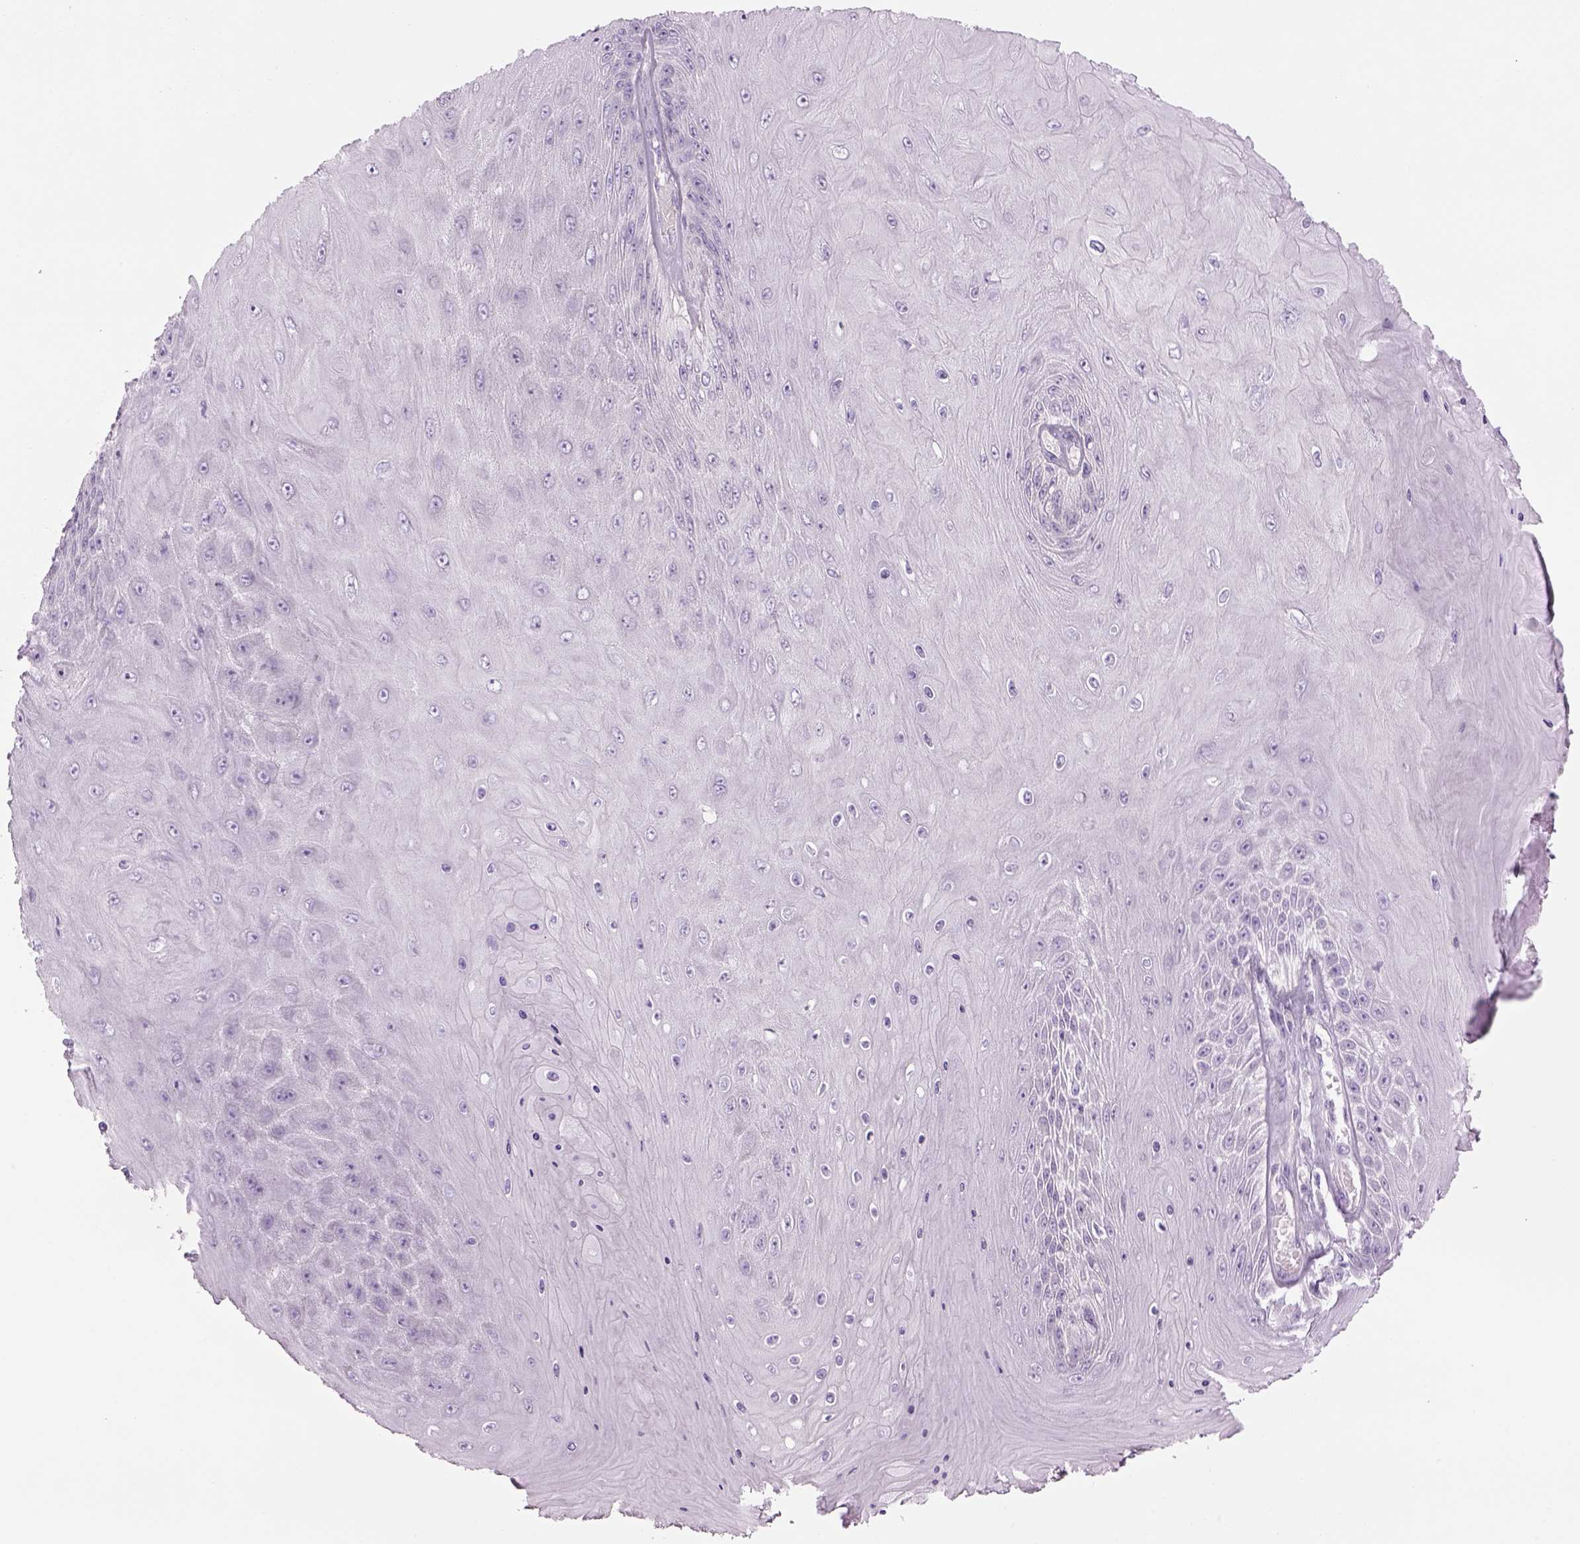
{"staining": {"intensity": "negative", "quantity": "none", "location": "none"}, "tissue": "skin cancer", "cell_type": "Tumor cells", "image_type": "cancer", "snomed": [{"axis": "morphology", "description": "Squamous cell carcinoma, NOS"}, {"axis": "topography", "description": "Skin"}], "caption": "Tumor cells show no significant expression in squamous cell carcinoma (skin). (Brightfield microscopy of DAB immunohistochemistry (IHC) at high magnification).", "gene": "MDH1B", "patient": {"sex": "male", "age": 62}}